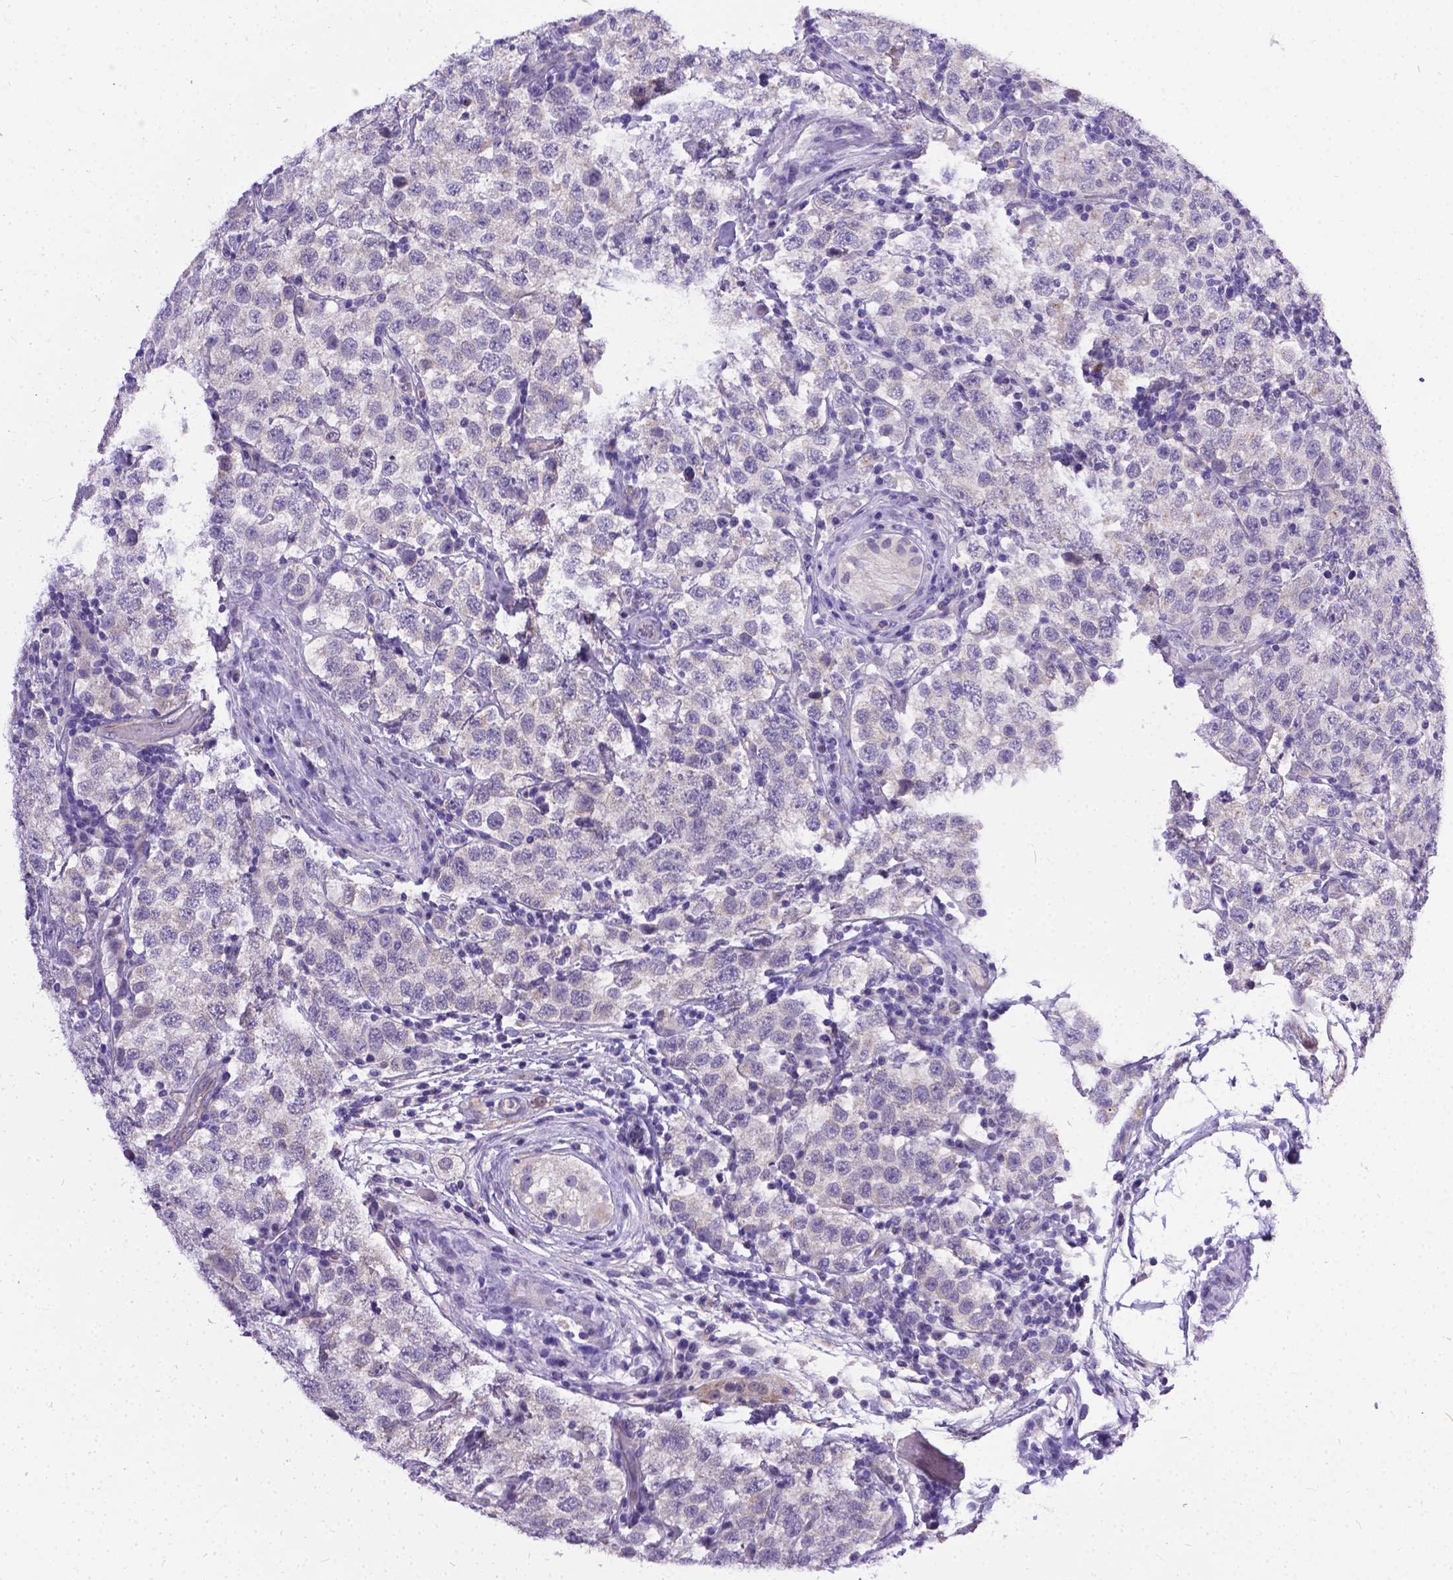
{"staining": {"intensity": "negative", "quantity": "none", "location": "none"}, "tissue": "testis cancer", "cell_type": "Tumor cells", "image_type": "cancer", "snomed": [{"axis": "morphology", "description": "Seminoma, NOS"}, {"axis": "topography", "description": "Testis"}], "caption": "Micrograph shows no protein expression in tumor cells of testis cancer (seminoma) tissue.", "gene": "DLEC1", "patient": {"sex": "male", "age": 34}}